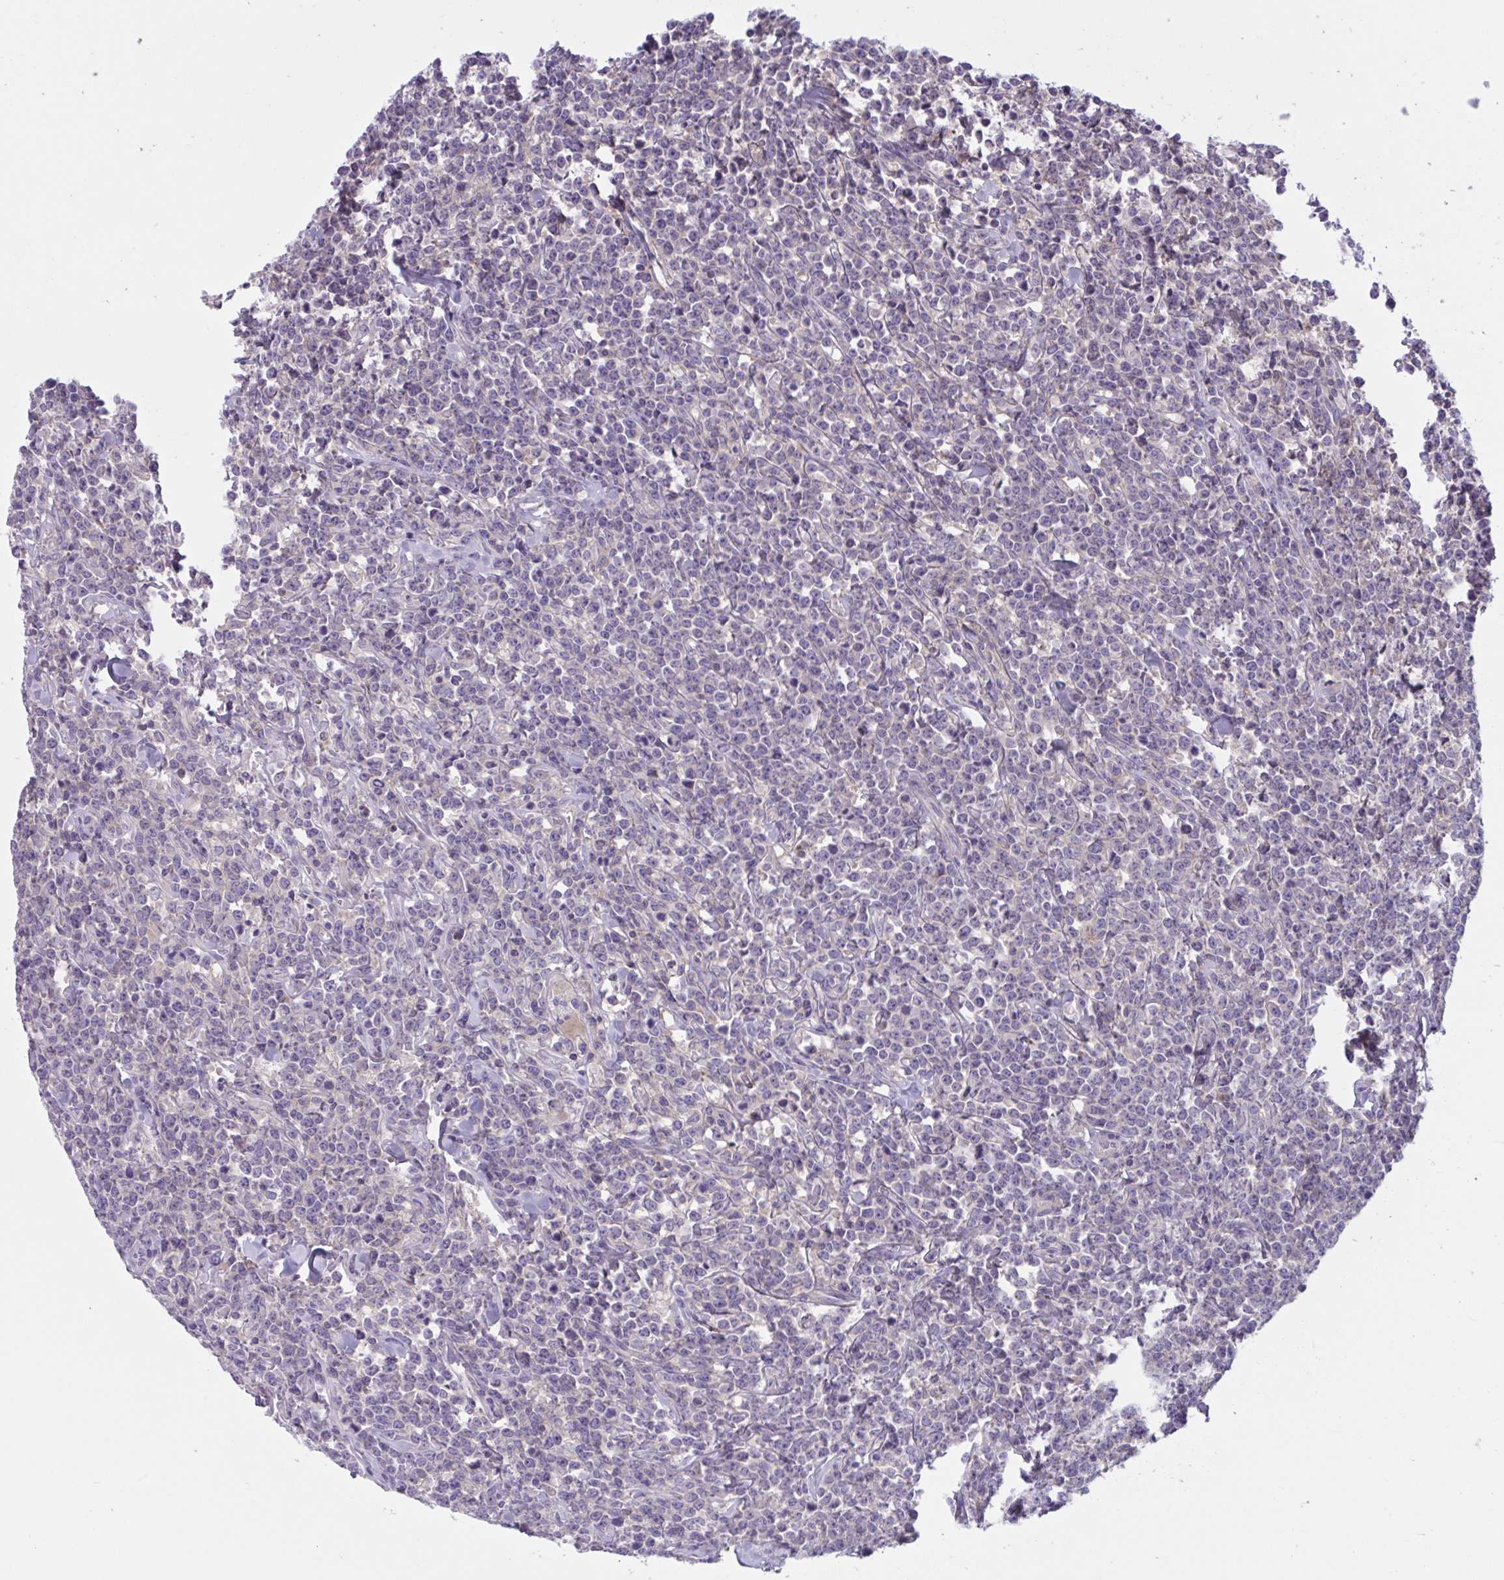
{"staining": {"intensity": "negative", "quantity": "none", "location": "none"}, "tissue": "lymphoma", "cell_type": "Tumor cells", "image_type": "cancer", "snomed": [{"axis": "morphology", "description": "Malignant lymphoma, non-Hodgkin's type, High grade"}, {"axis": "topography", "description": "Small intestine"}], "caption": "Immunohistochemistry image of human lymphoma stained for a protein (brown), which demonstrates no staining in tumor cells.", "gene": "WNT9B", "patient": {"sex": "female", "age": 56}}